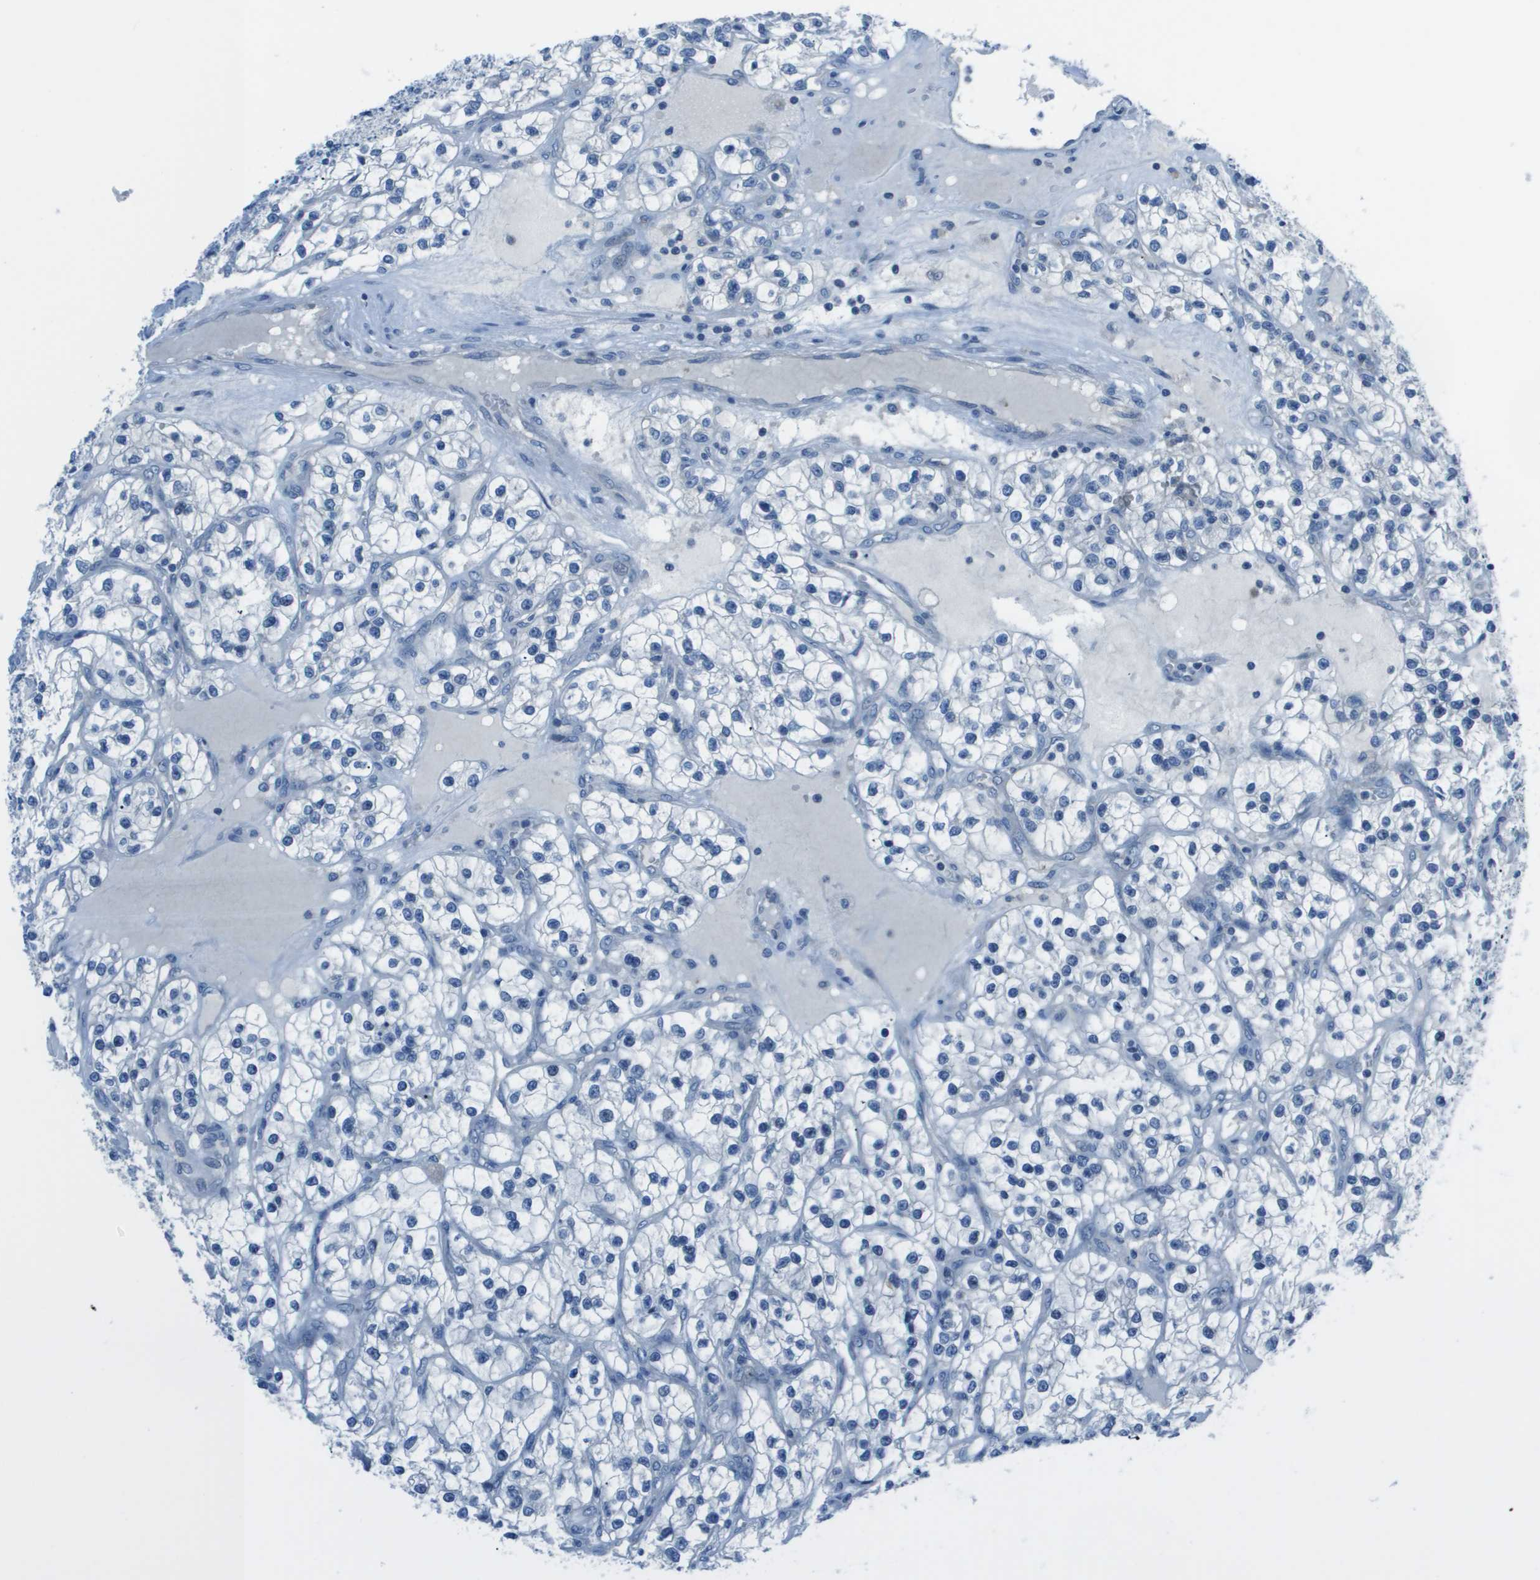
{"staining": {"intensity": "negative", "quantity": "none", "location": "none"}, "tissue": "renal cancer", "cell_type": "Tumor cells", "image_type": "cancer", "snomed": [{"axis": "morphology", "description": "Adenocarcinoma, NOS"}, {"axis": "topography", "description": "Kidney"}], "caption": "Immunohistochemical staining of human renal cancer (adenocarcinoma) shows no significant staining in tumor cells.", "gene": "STIP1", "patient": {"sex": "female", "age": 57}}